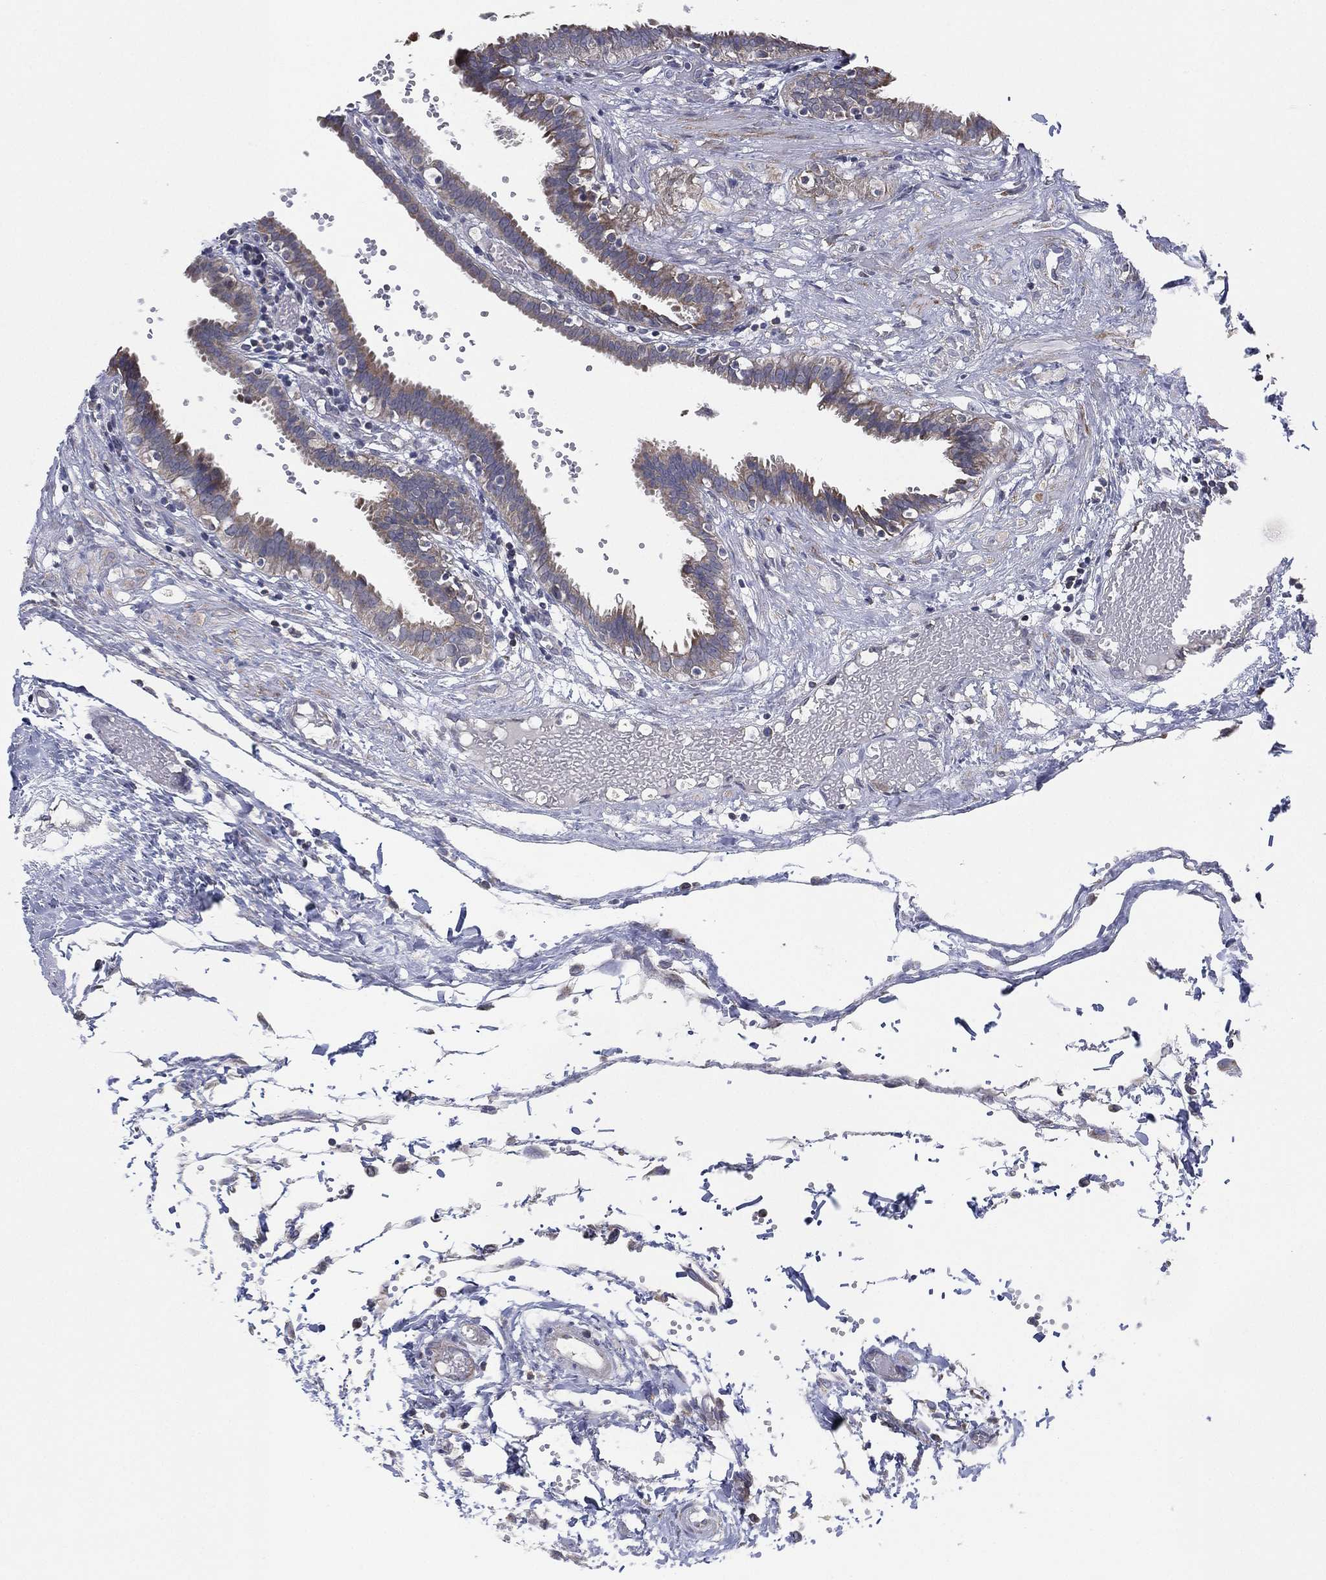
{"staining": {"intensity": "moderate", "quantity": "25%-75%", "location": "cytoplasmic/membranous"}, "tissue": "fallopian tube", "cell_type": "Glandular cells", "image_type": "normal", "snomed": [{"axis": "morphology", "description": "Normal tissue, NOS"}, {"axis": "topography", "description": "Fallopian tube"}], "caption": "Unremarkable fallopian tube demonstrates moderate cytoplasmic/membranous expression in approximately 25%-75% of glandular cells.", "gene": "PSMG4", "patient": {"sex": "female", "age": 37}}